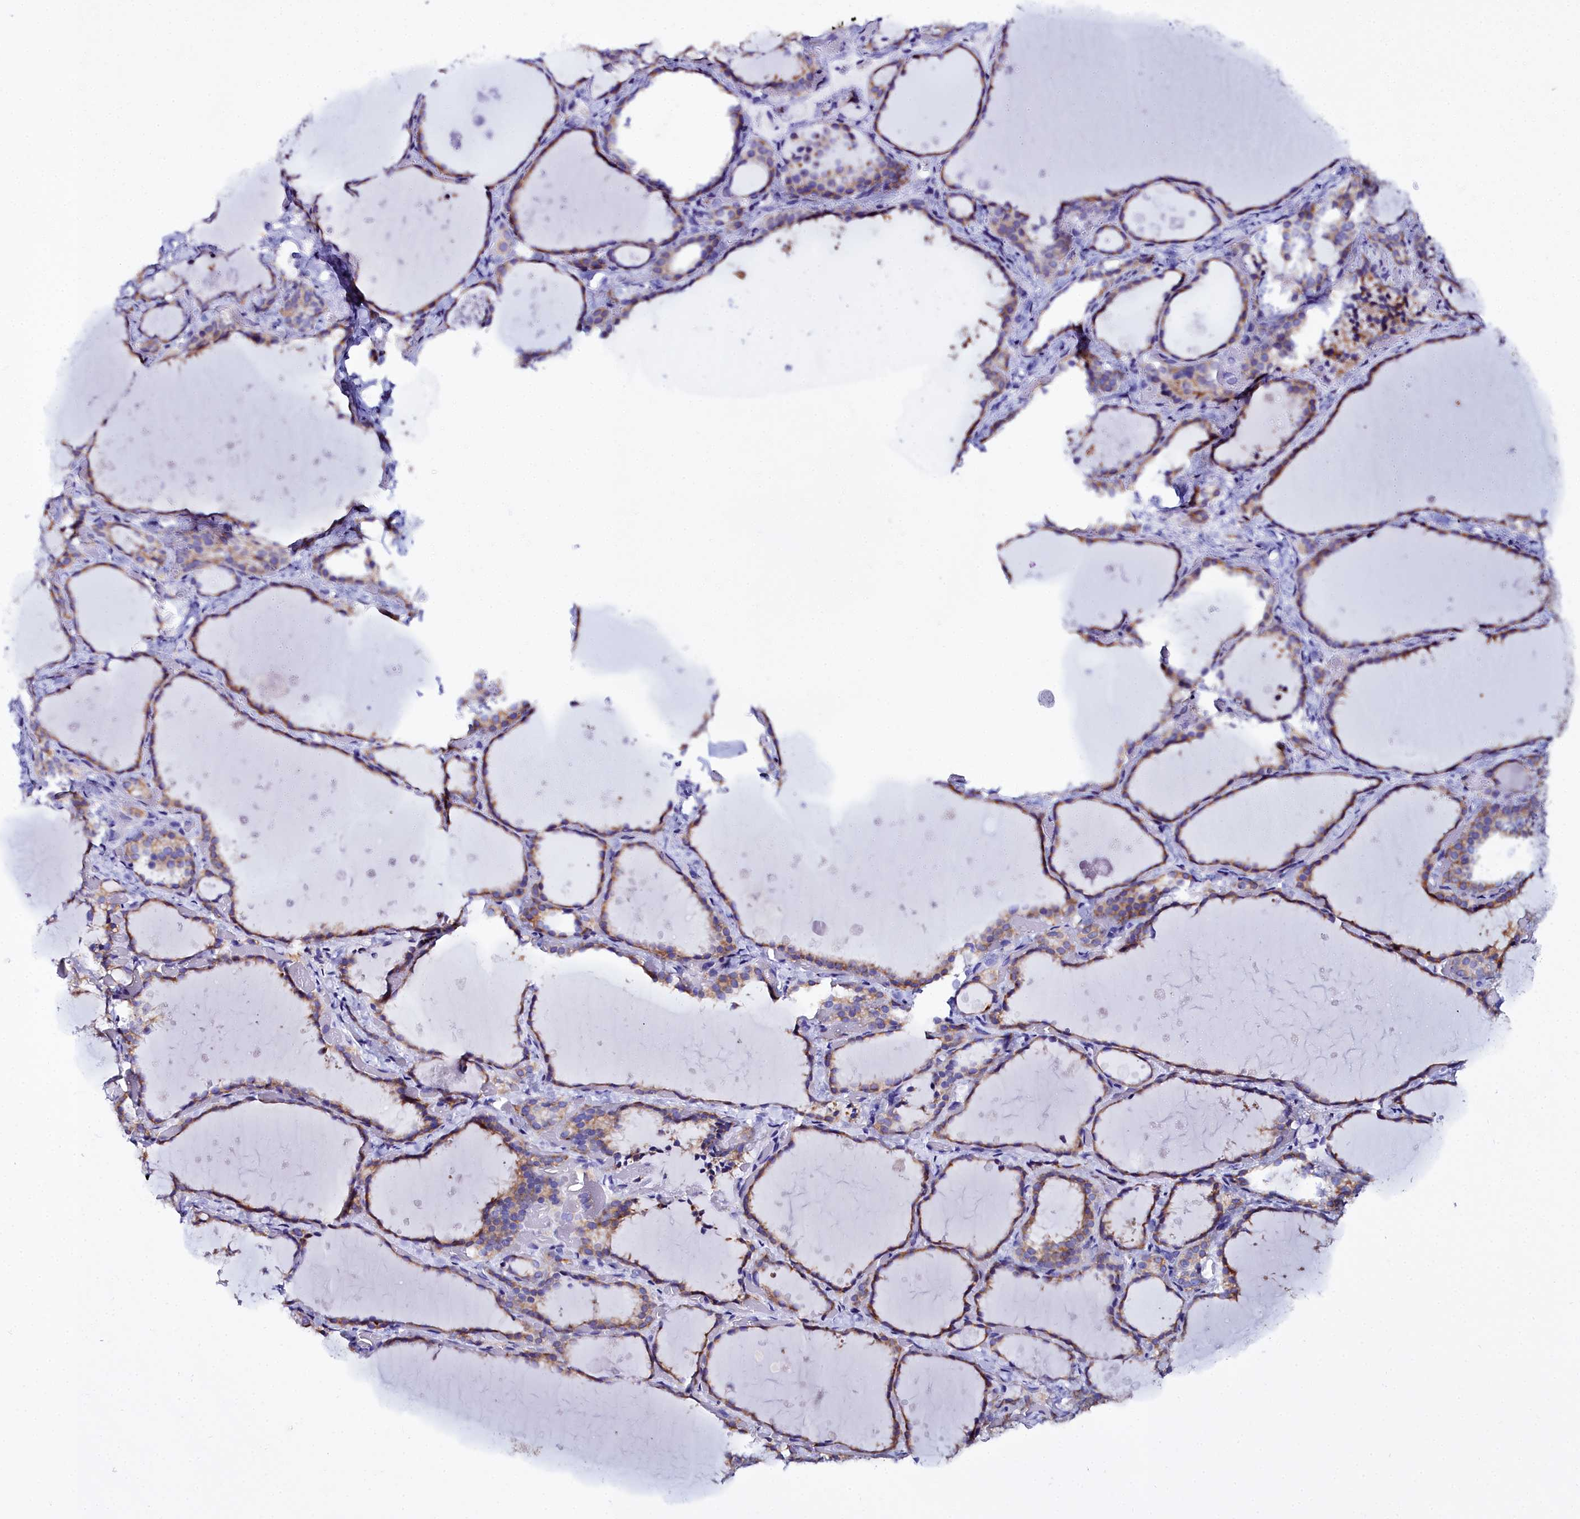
{"staining": {"intensity": "moderate", "quantity": "25%-75%", "location": "cytoplasmic/membranous"}, "tissue": "thyroid gland", "cell_type": "Glandular cells", "image_type": "normal", "snomed": [{"axis": "morphology", "description": "Normal tissue, NOS"}, {"axis": "topography", "description": "Thyroid gland"}], "caption": "Glandular cells show medium levels of moderate cytoplasmic/membranous positivity in about 25%-75% of cells in benign human thyroid gland. The protein is stained brown, and the nuclei are stained in blue (DAB (3,3'-diaminobenzidine) IHC with brightfield microscopy, high magnification).", "gene": "TXNDC5", "patient": {"sex": "female", "age": 44}}